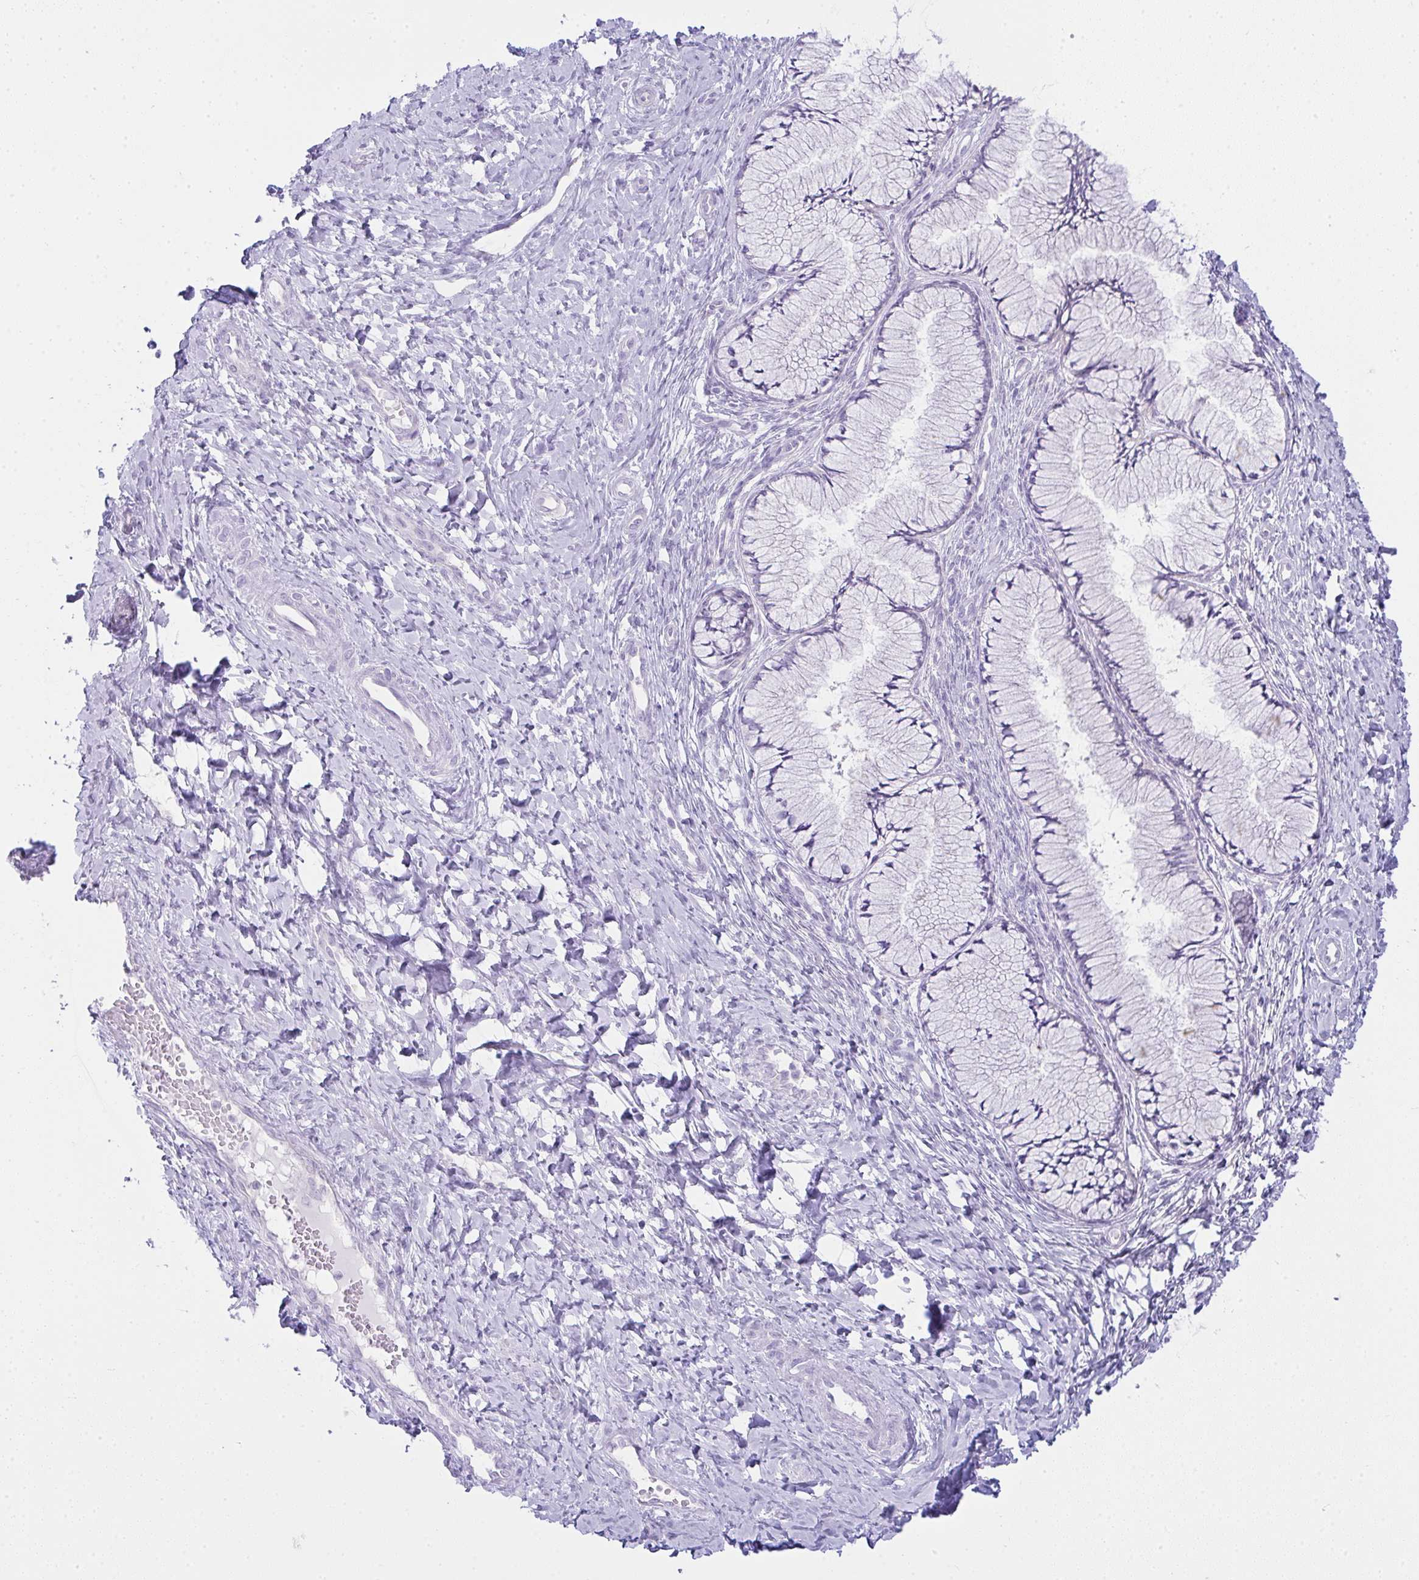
{"staining": {"intensity": "negative", "quantity": "none", "location": "none"}, "tissue": "cervix", "cell_type": "Glandular cells", "image_type": "normal", "snomed": [{"axis": "morphology", "description": "Normal tissue, NOS"}, {"axis": "topography", "description": "Cervix"}], "caption": "DAB (3,3'-diaminobenzidine) immunohistochemical staining of normal human cervix demonstrates no significant positivity in glandular cells. (DAB (3,3'-diaminobenzidine) IHC with hematoxylin counter stain).", "gene": "RASL10A", "patient": {"sex": "female", "age": 37}}